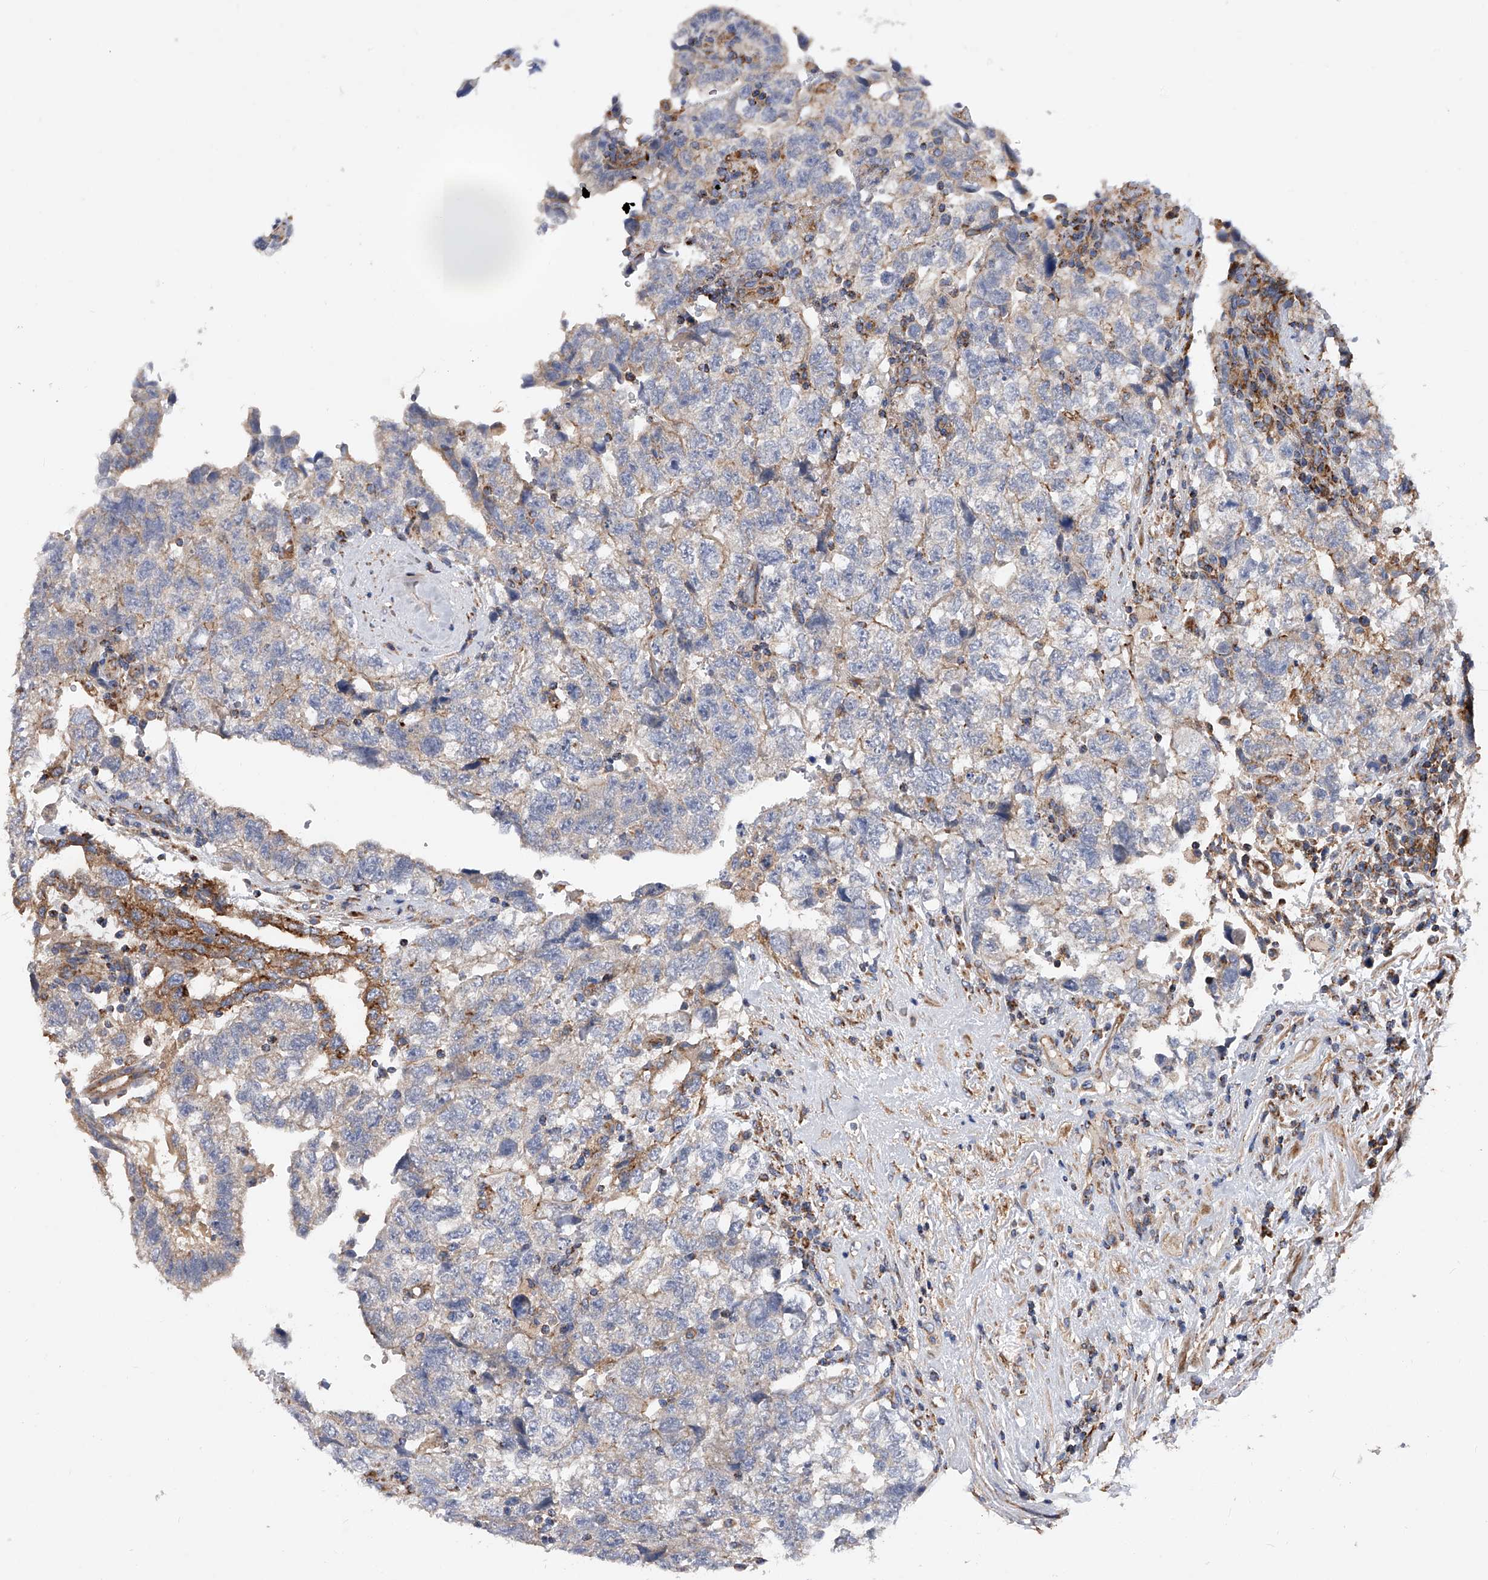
{"staining": {"intensity": "negative", "quantity": "none", "location": "none"}, "tissue": "testis cancer", "cell_type": "Tumor cells", "image_type": "cancer", "snomed": [{"axis": "morphology", "description": "Carcinoma, Embryonal, NOS"}, {"axis": "topography", "description": "Testis"}], "caption": "Immunohistochemistry of human embryonal carcinoma (testis) exhibits no expression in tumor cells.", "gene": "PDSS2", "patient": {"sex": "male", "age": 36}}